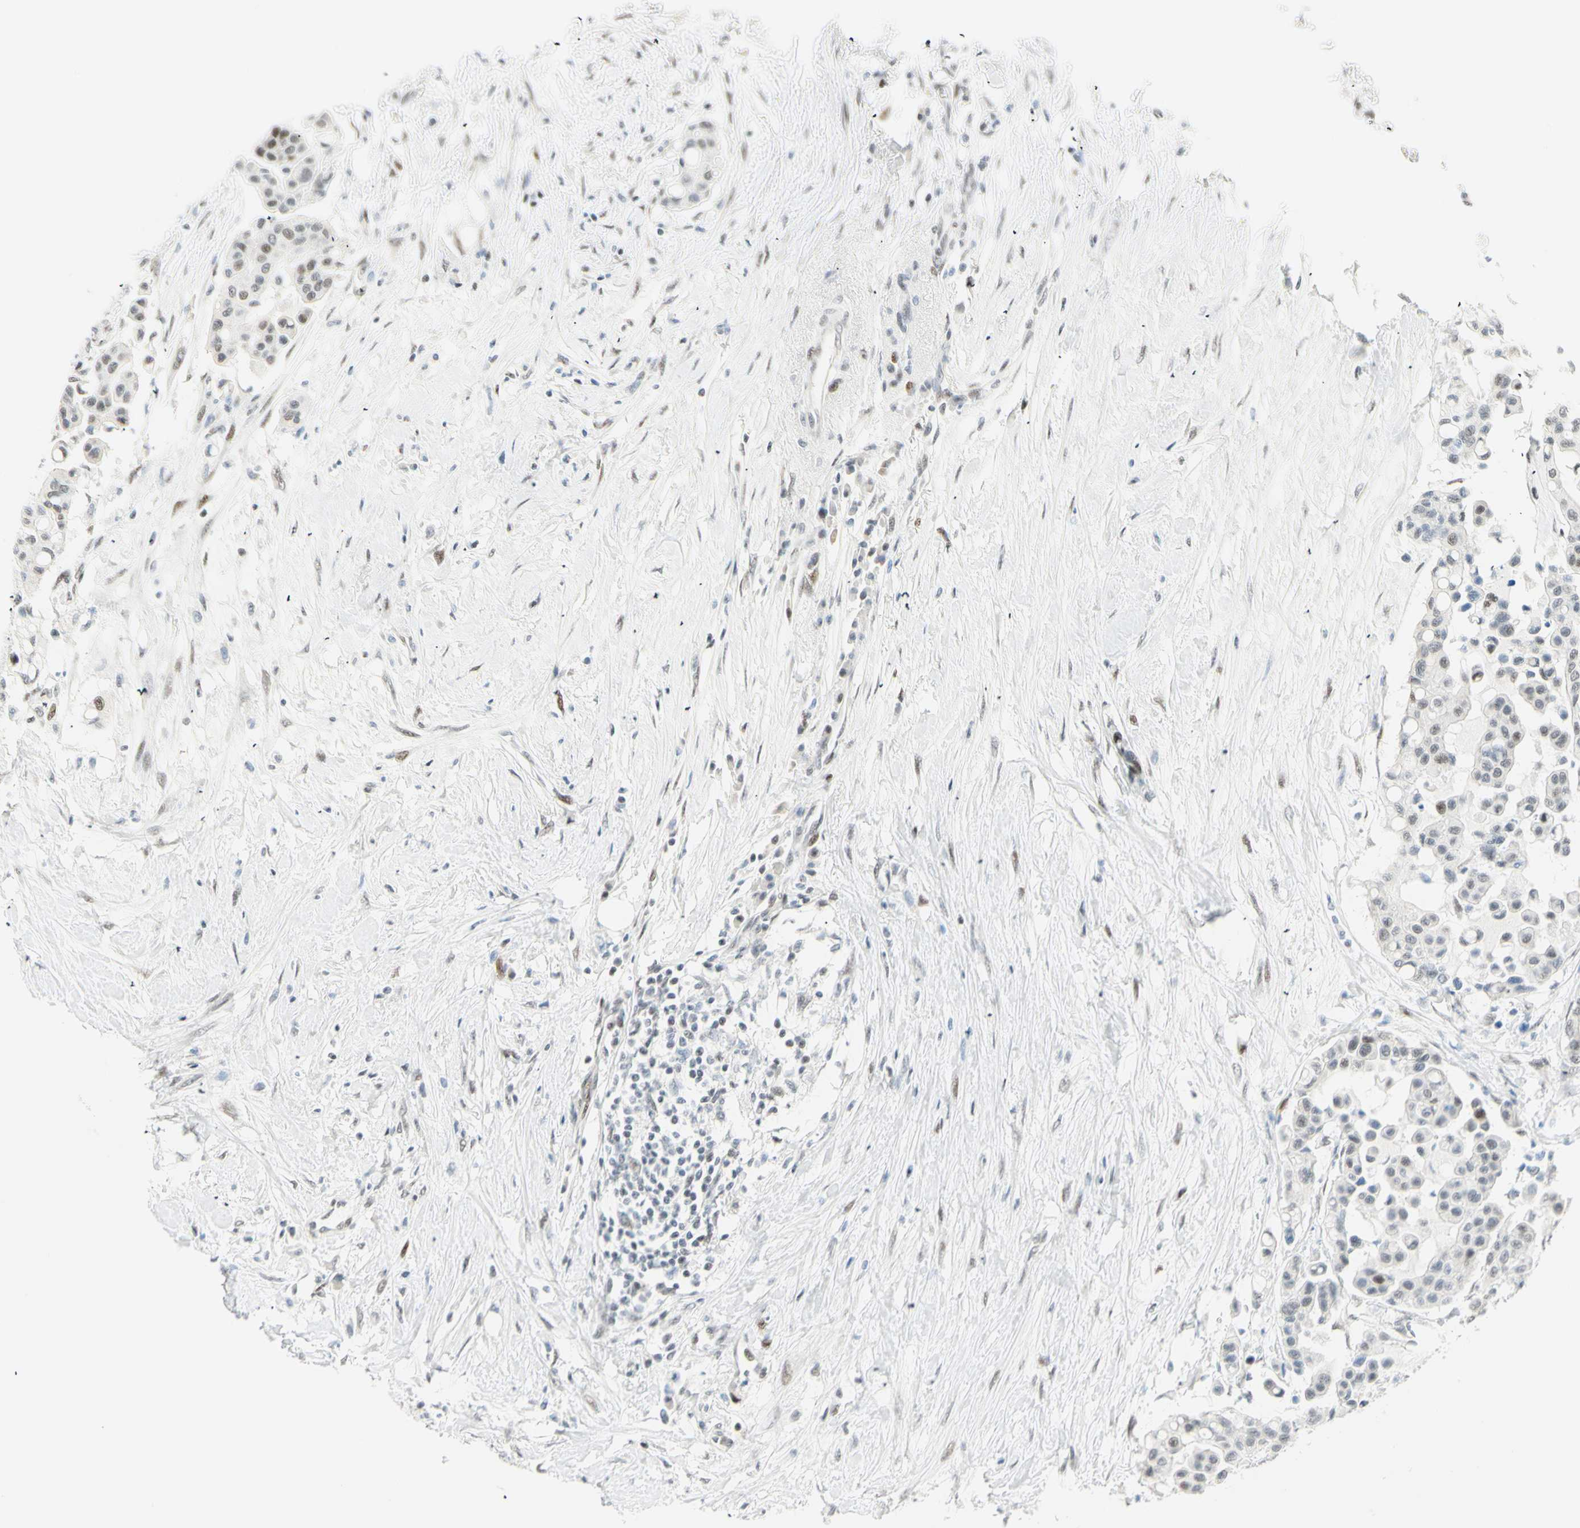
{"staining": {"intensity": "weak", "quantity": "<25%", "location": "nuclear"}, "tissue": "colorectal cancer", "cell_type": "Tumor cells", "image_type": "cancer", "snomed": [{"axis": "morphology", "description": "Normal tissue, NOS"}, {"axis": "morphology", "description": "Adenocarcinoma, NOS"}, {"axis": "topography", "description": "Colon"}], "caption": "Tumor cells show no significant positivity in adenocarcinoma (colorectal).", "gene": "PKNOX1", "patient": {"sex": "male", "age": 82}}